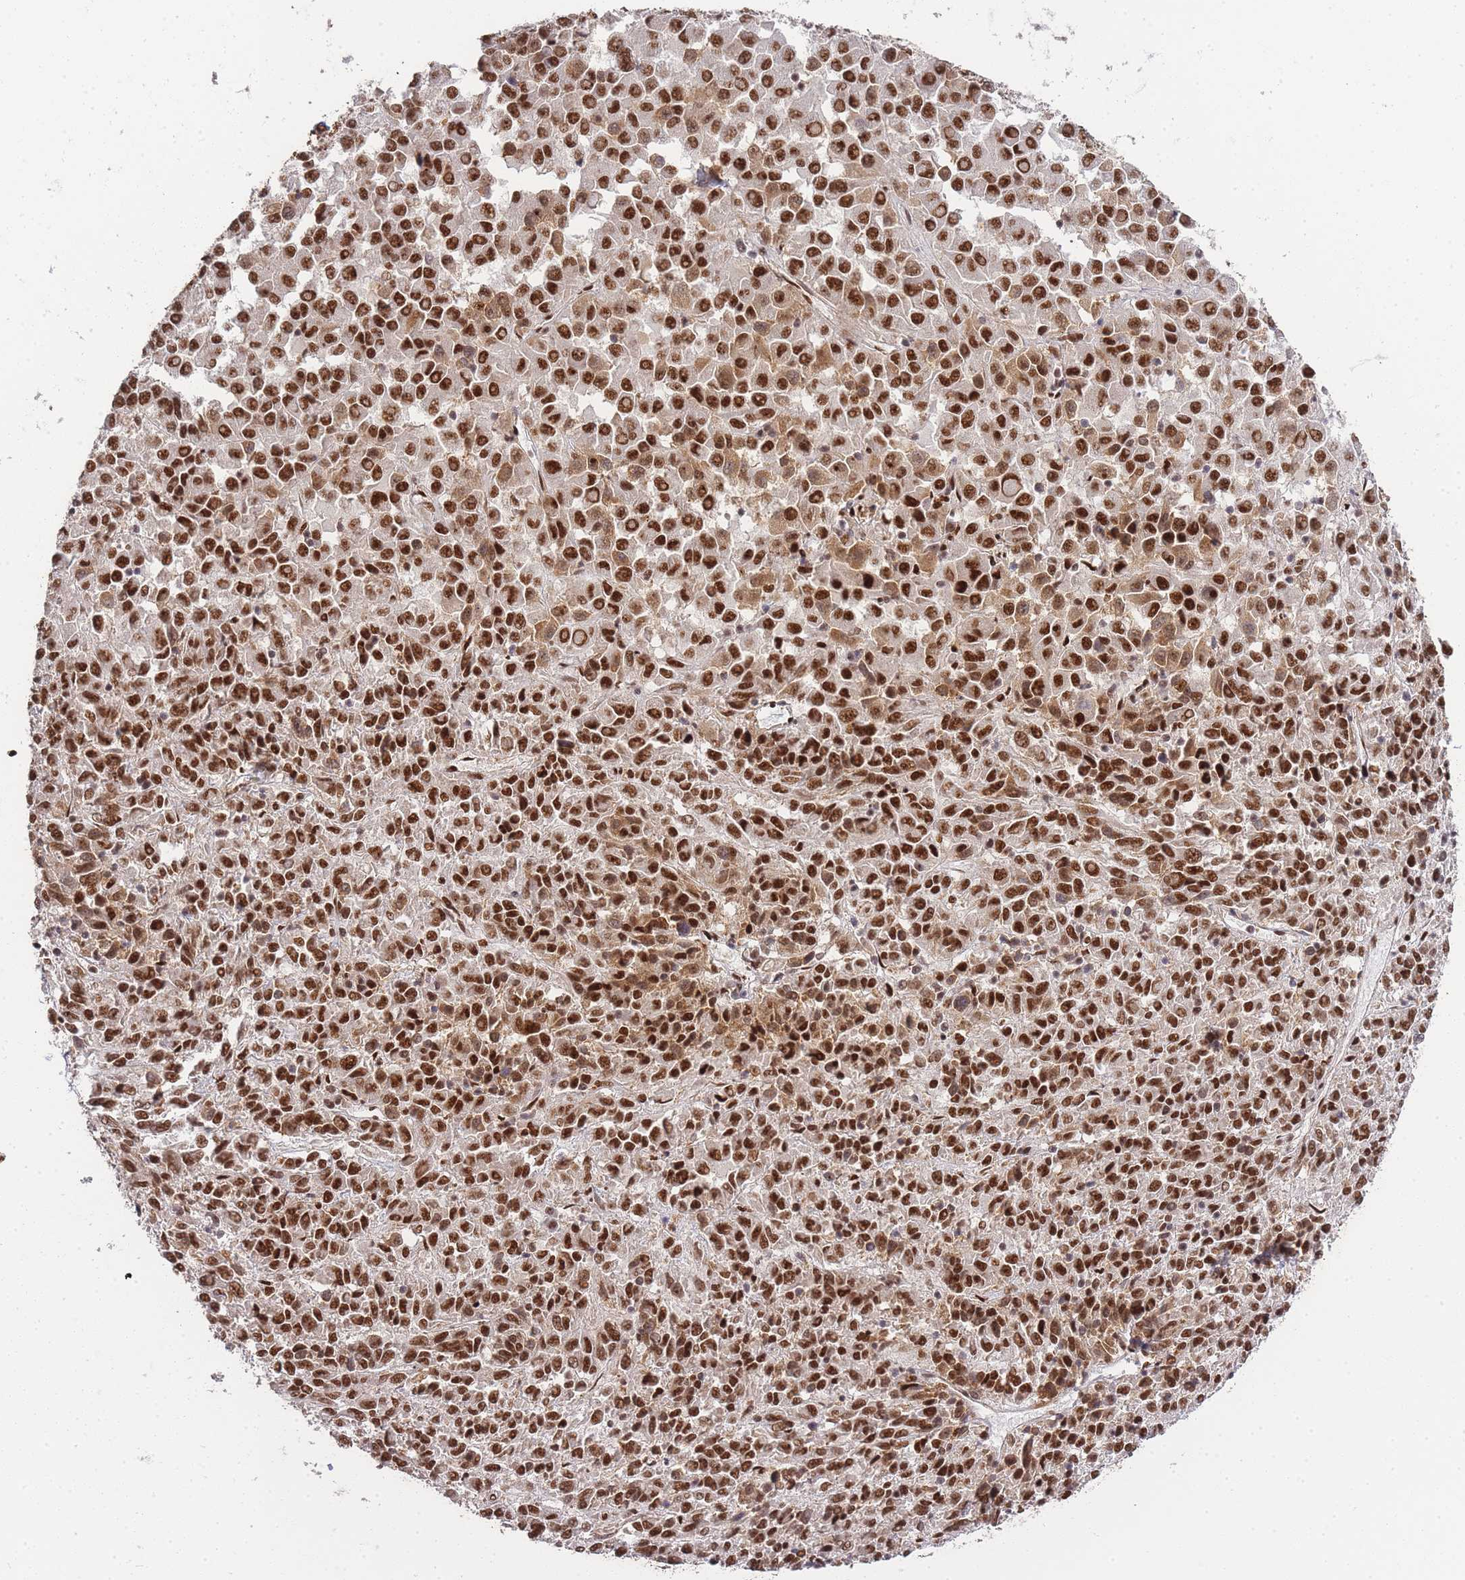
{"staining": {"intensity": "strong", "quantity": ">75%", "location": "nuclear"}, "tissue": "melanoma", "cell_type": "Tumor cells", "image_type": "cancer", "snomed": [{"axis": "morphology", "description": "Malignant melanoma, Metastatic site"}, {"axis": "topography", "description": "Lung"}], "caption": "High-magnification brightfield microscopy of malignant melanoma (metastatic site) stained with DAB (brown) and counterstained with hematoxylin (blue). tumor cells exhibit strong nuclear staining is seen in approximately>75% of cells. (DAB IHC with brightfield microscopy, high magnification).", "gene": "PRKDC", "patient": {"sex": "male", "age": 64}}